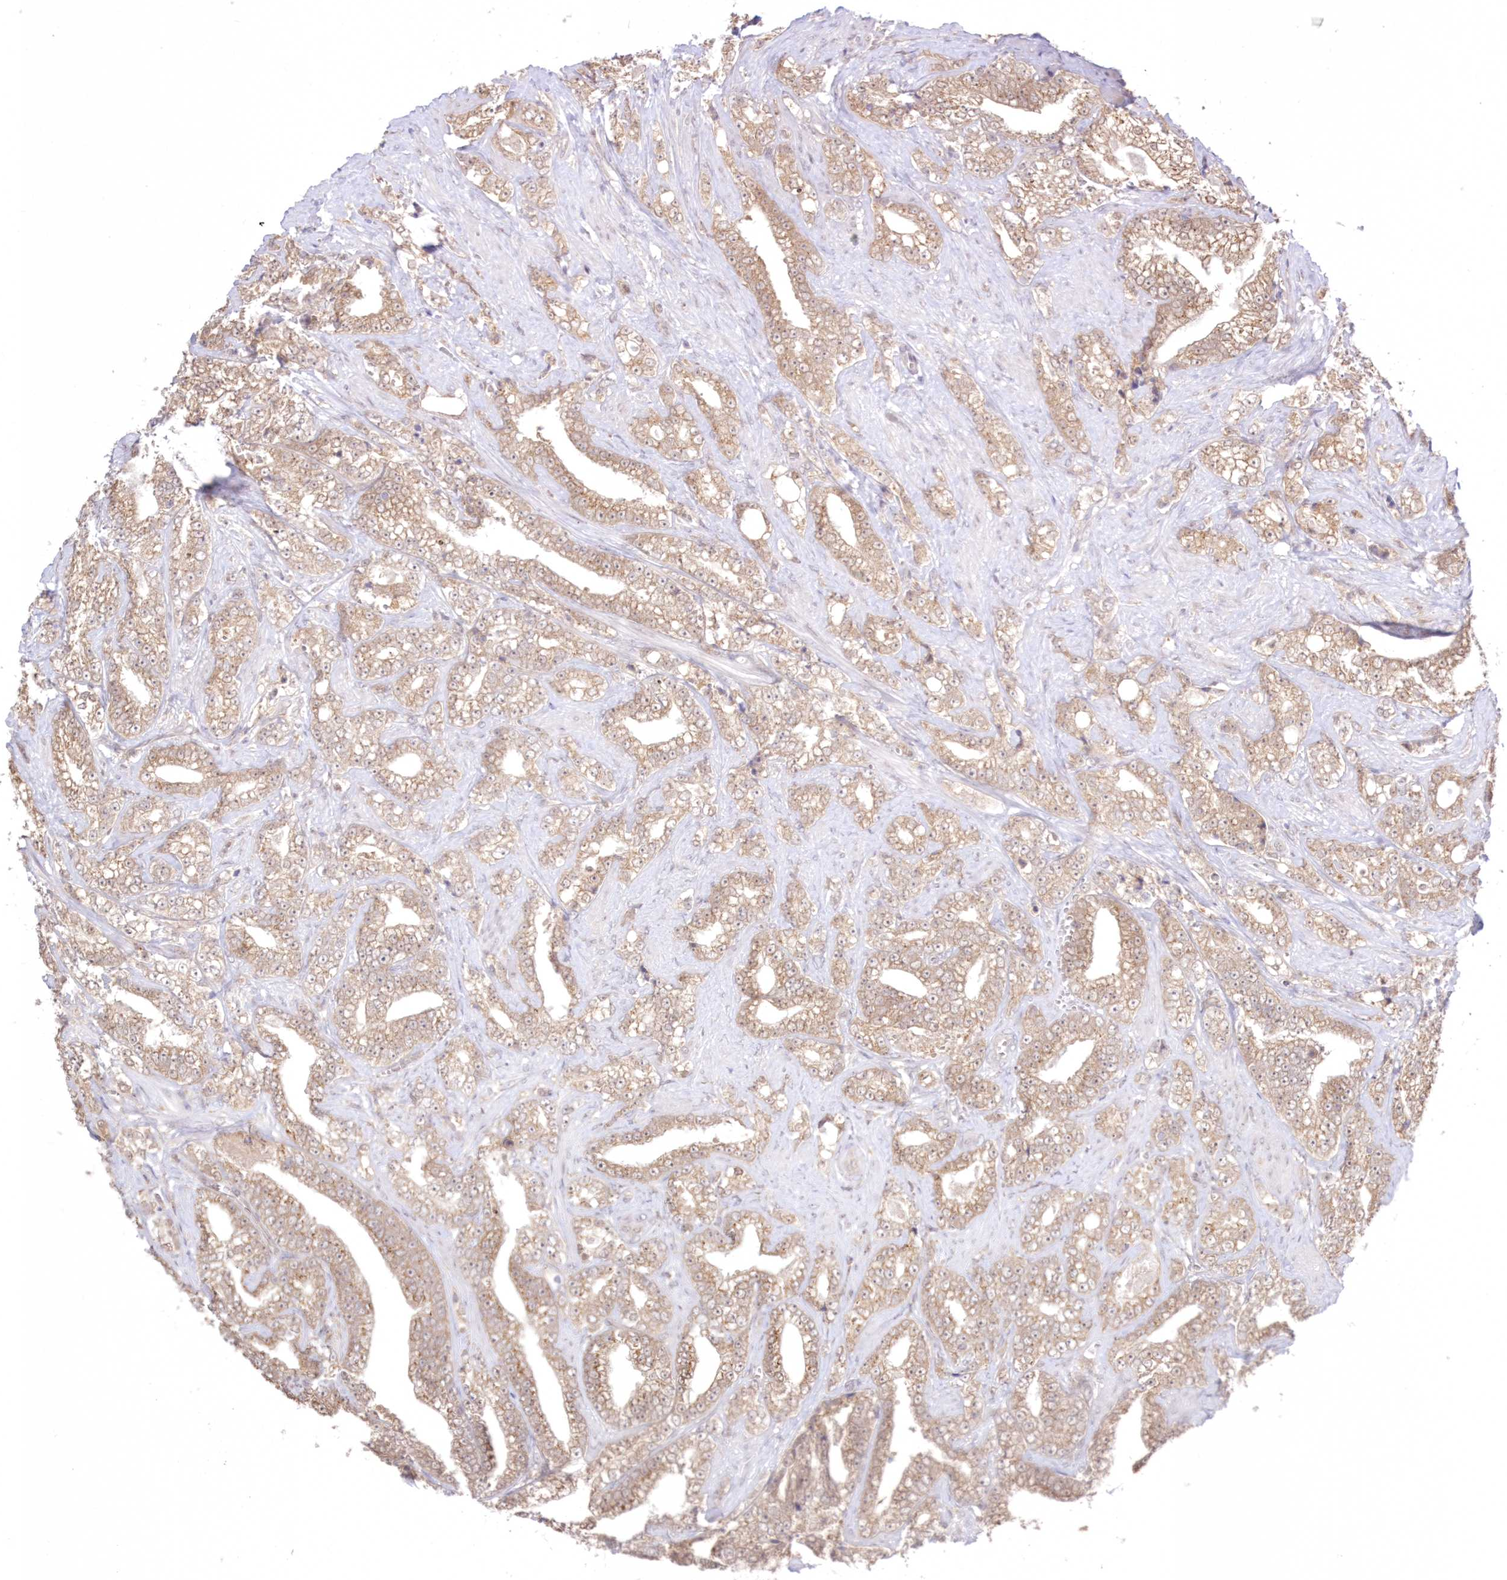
{"staining": {"intensity": "moderate", "quantity": ">75%", "location": "cytoplasmic/membranous"}, "tissue": "prostate cancer", "cell_type": "Tumor cells", "image_type": "cancer", "snomed": [{"axis": "morphology", "description": "Adenocarcinoma, High grade"}, {"axis": "topography", "description": "Prostate and seminal vesicle, NOS"}], "caption": "This is a photomicrograph of IHC staining of prostate cancer (high-grade adenocarcinoma), which shows moderate positivity in the cytoplasmic/membranous of tumor cells.", "gene": "RNPEP", "patient": {"sex": "male", "age": 67}}